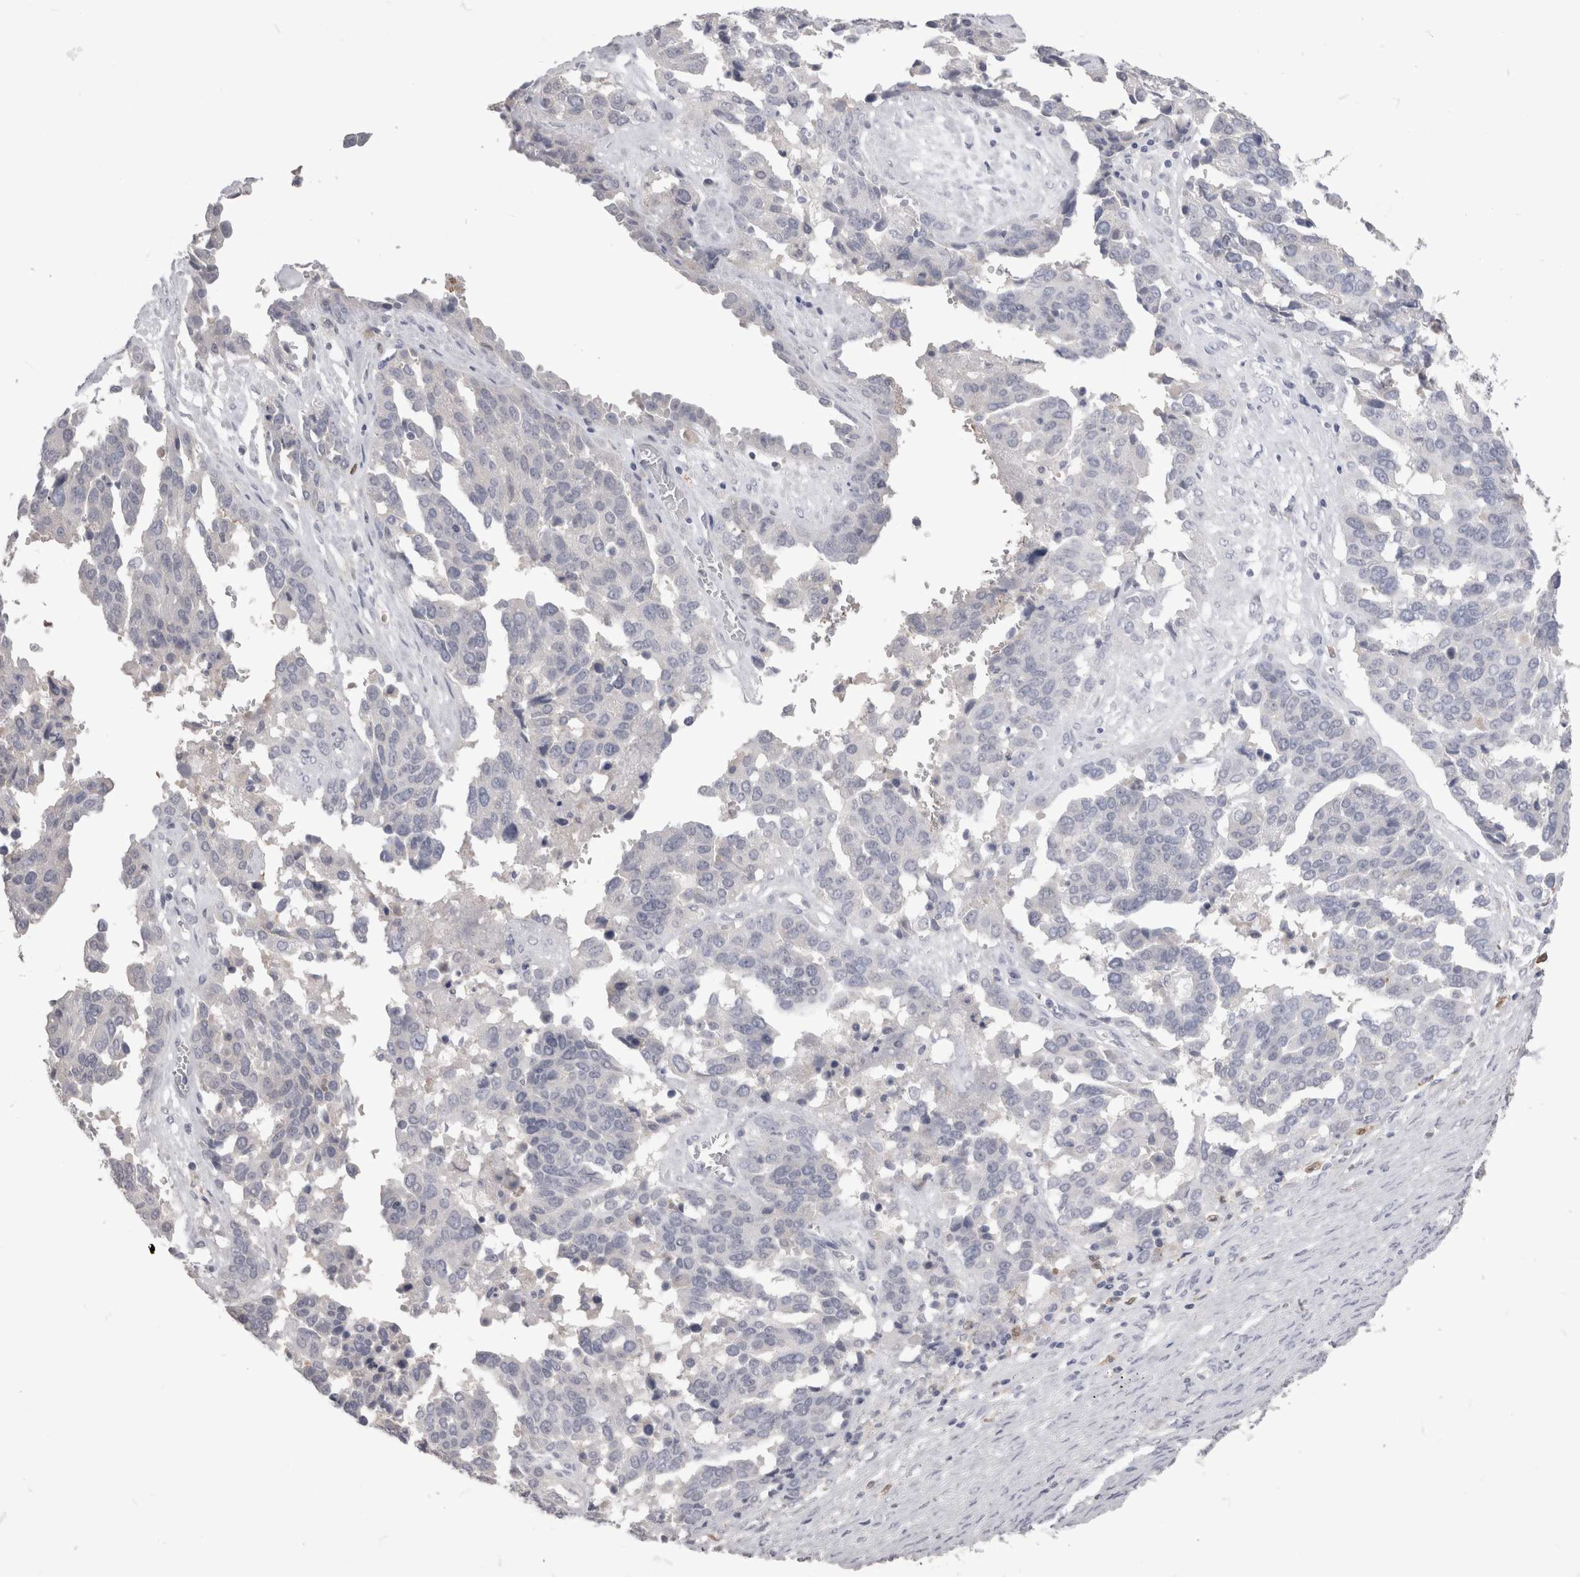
{"staining": {"intensity": "negative", "quantity": "none", "location": "none"}, "tissue": "ovarian cancer", "cell_type": "Tumor cells", "image_type": "cancer", "snomed": [{"axis": "morphology", "description": "Cystadenocarcinoma, serous, NOS"}, {"axis": "topography", "description": "Ovary"}], "caption": "Micrograph shows no significant protein staining in tumor cells of serous cystadenocarcinoma (ovarian). Brightfield microscopy of immunohistochemistry stained with DAB (3,3'-diaminobenzidine) (brown) and hematoxylin (blue), captured at high magnification.", "gene": "SUCNR1", "patient": {"sex": "female", "age": 44}}